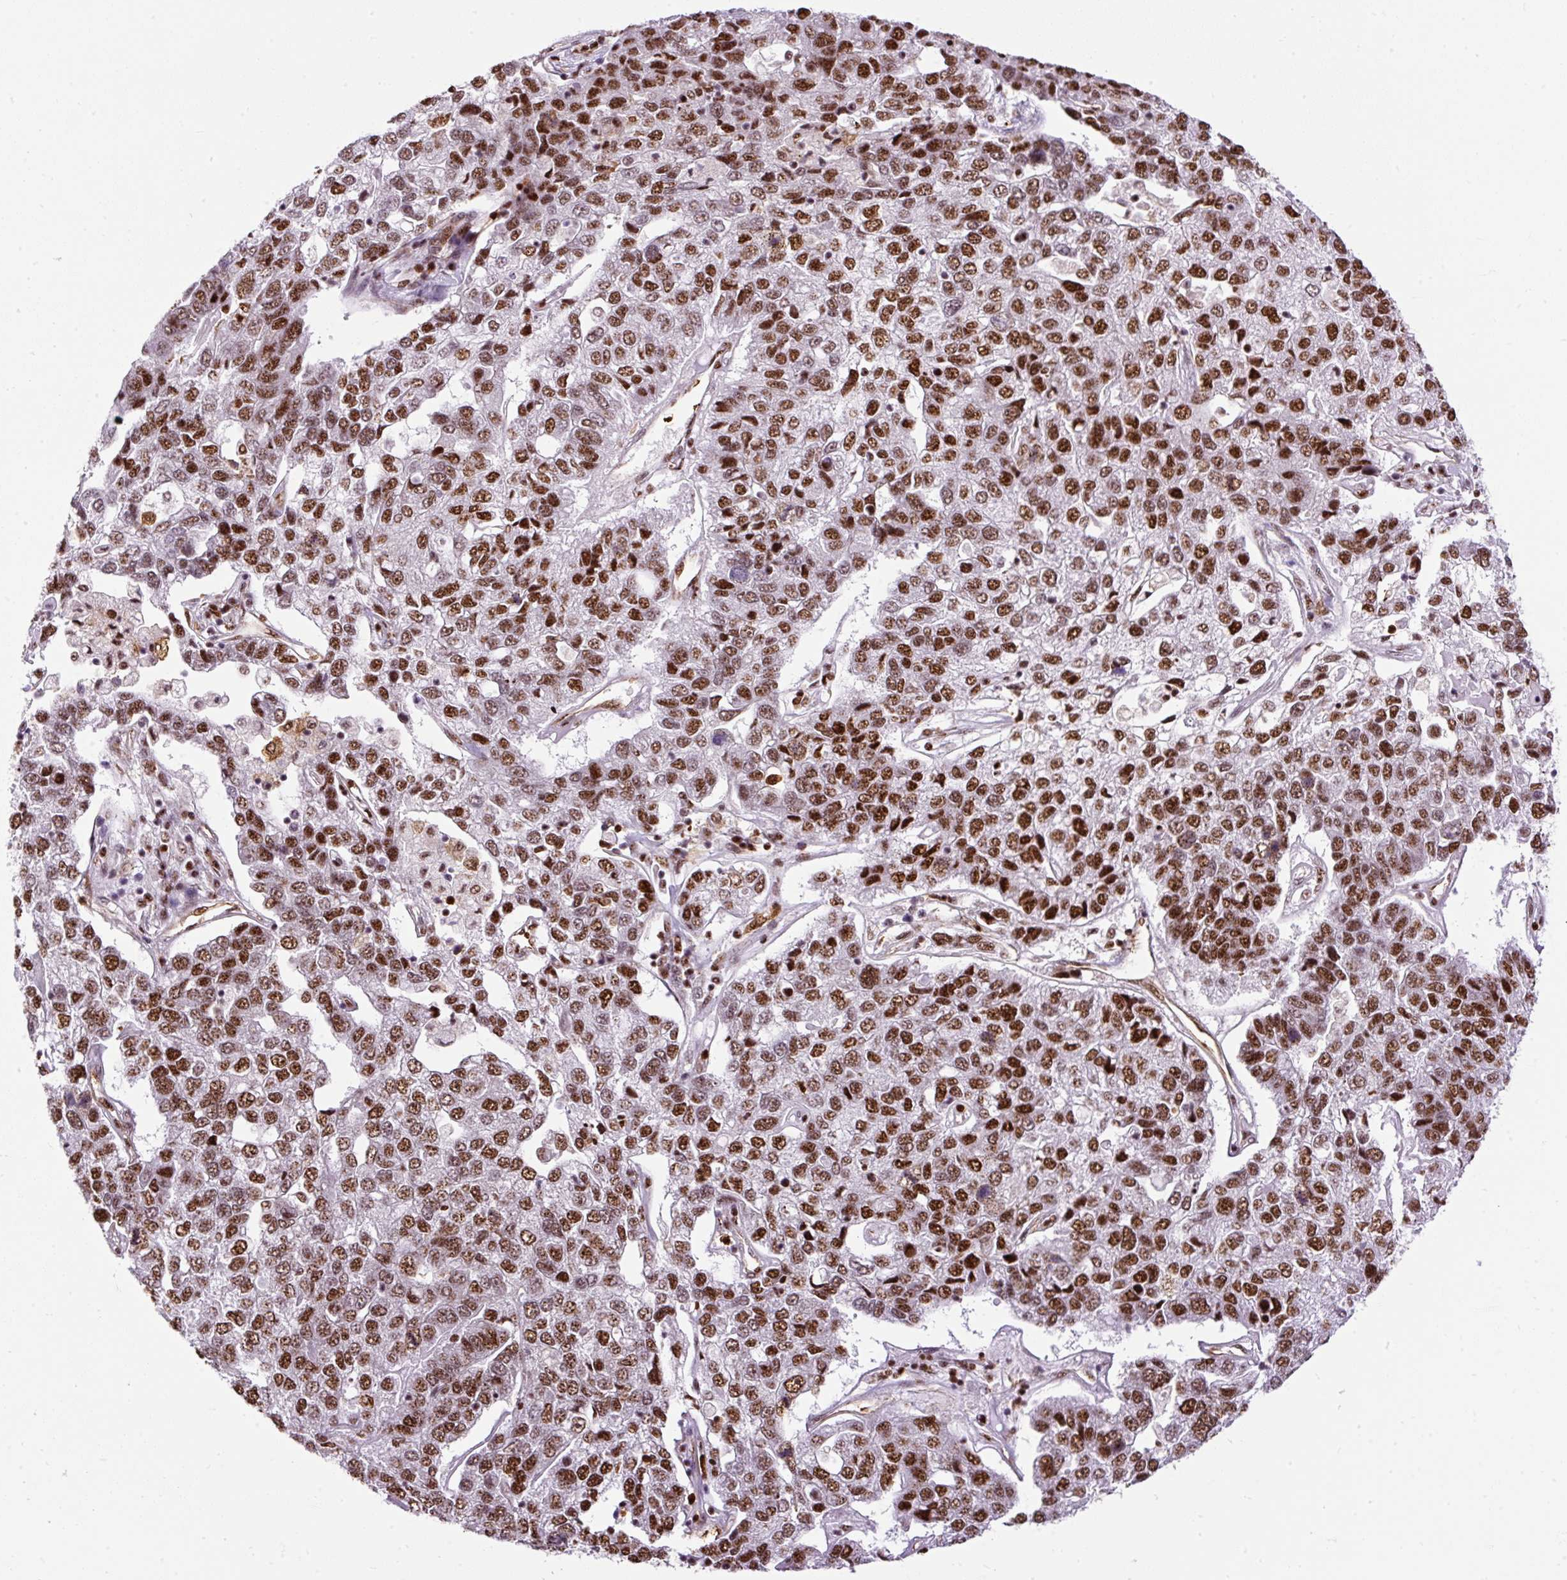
{"staining": {"intensity": "strong", "quantity": ">75%", "location": "nuclear"}, "tissue": "pancreatic cancer", "cell_type": "Tumor cells", "image_type": "cancer", "snomed": [{"axis": "morphology", "description": "Adenocarcinoma, NOS"}, {"axis": "topography", "description": "Pancreas"}], "caption": "Immunohistochemistry staining of pancreatic adenocarcinoma, which demonstrates high levels of strong nuclear expression in about >75% of tumor cells indicating strong nuclear protein expression. The staining was performed using DAB (brown) for protein detection and nuclei were counterstained in hematoxylin (blue).", "gene": "LUC7L2", "patient": {"sex": "female", "age": 61}}